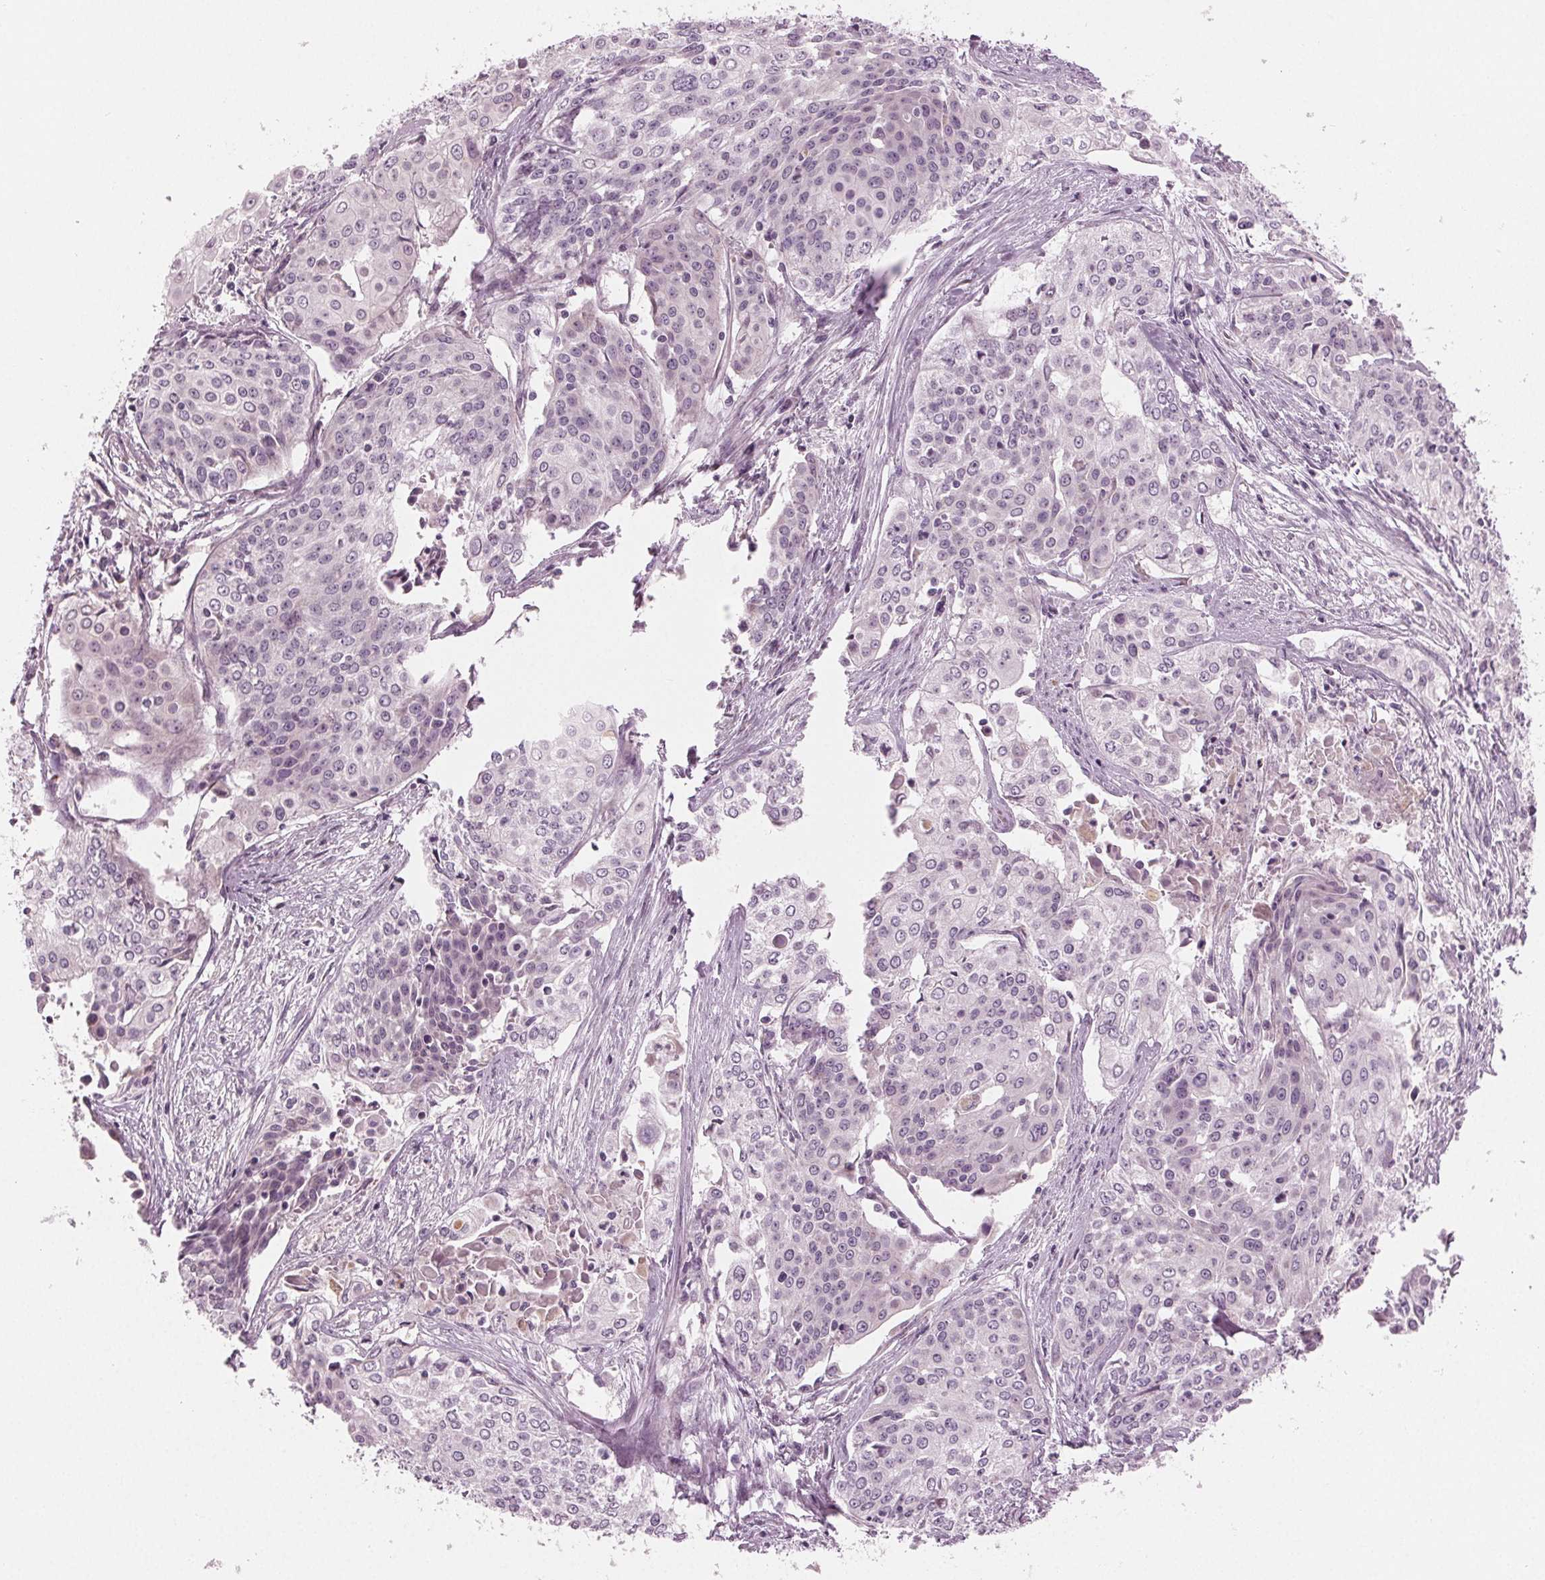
{"staining": {"intensity": "negative", "quantity": "none", "location": "none"}, "tissue": "cervical cancer", "cell_type": "Tumor cells", "image_type": "cancer", "snomed": [{"axis": "morphology", "description": "Squamous cell carcinoma, NOS"}, {"axis": "topography", "description": "Cervix"}], "caption": "Immunohistochemistry (IHC) micrograph of cervical cancer stained for a protein (brown), which reveals no positivity in tumor cells. (DAB (3,3'-diaminobenzidine) IHC visualized using brightfield microscopy, high magnification).", "gene": "PRAP1", "patient": {"sex": "female", "age": 39}}